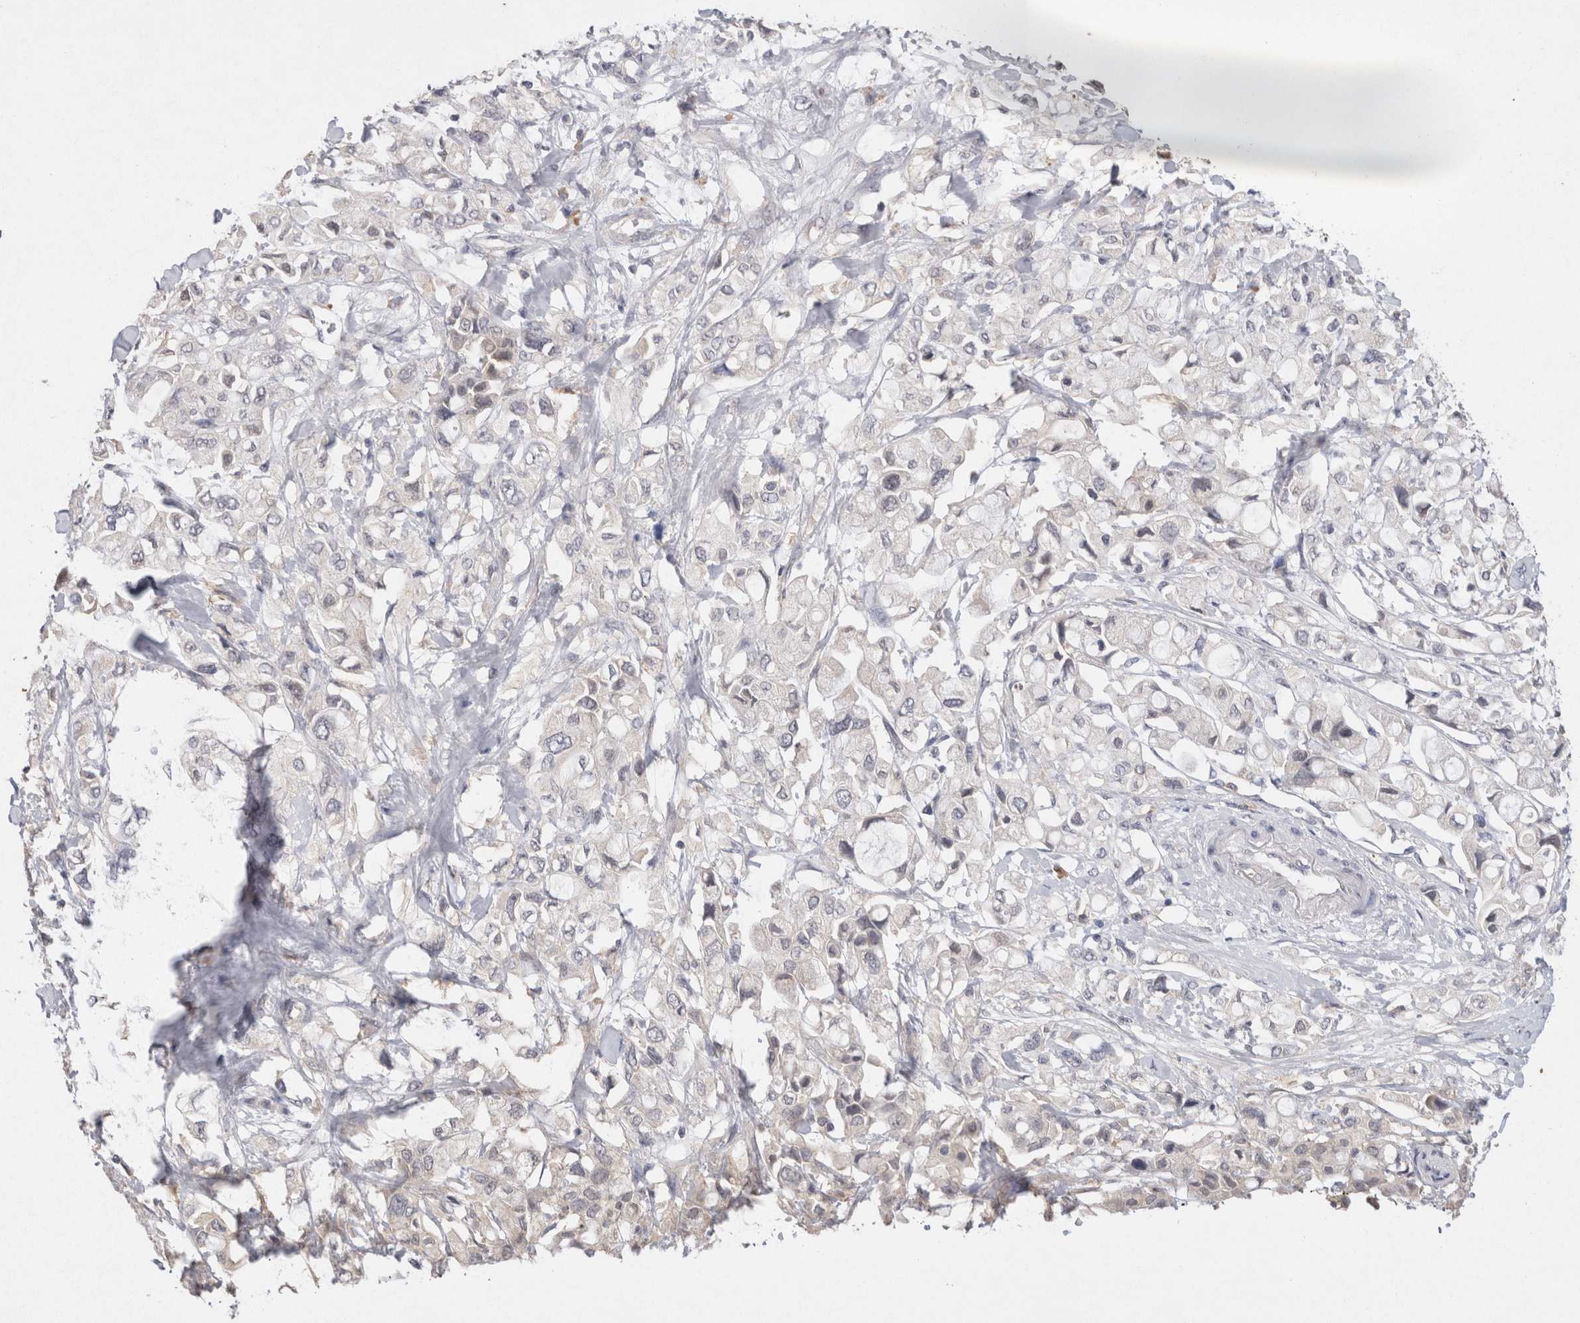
{"staining": {"intensity": "negative", "quantity": "none", "location": "none"}, "tissue": "pancreatic cancer", "cell_type": "Tumor cells", "image_type": "cancer", "snomed": [{"axis": "morphology", "description": "Adenocarcinoma, NOS"}, {"axis": "topography", "description": "Pancreas"}], "caption": "An immunohistochemistry (IHC) histopathology image of pancreatic cancer (adenocarcinoma) is shown. There is no staining in tumor cells of pancreatic cancer (adenocarcinoma).", "gene": "VSIG4", "patient": {"sex": "female", "age": 56}}